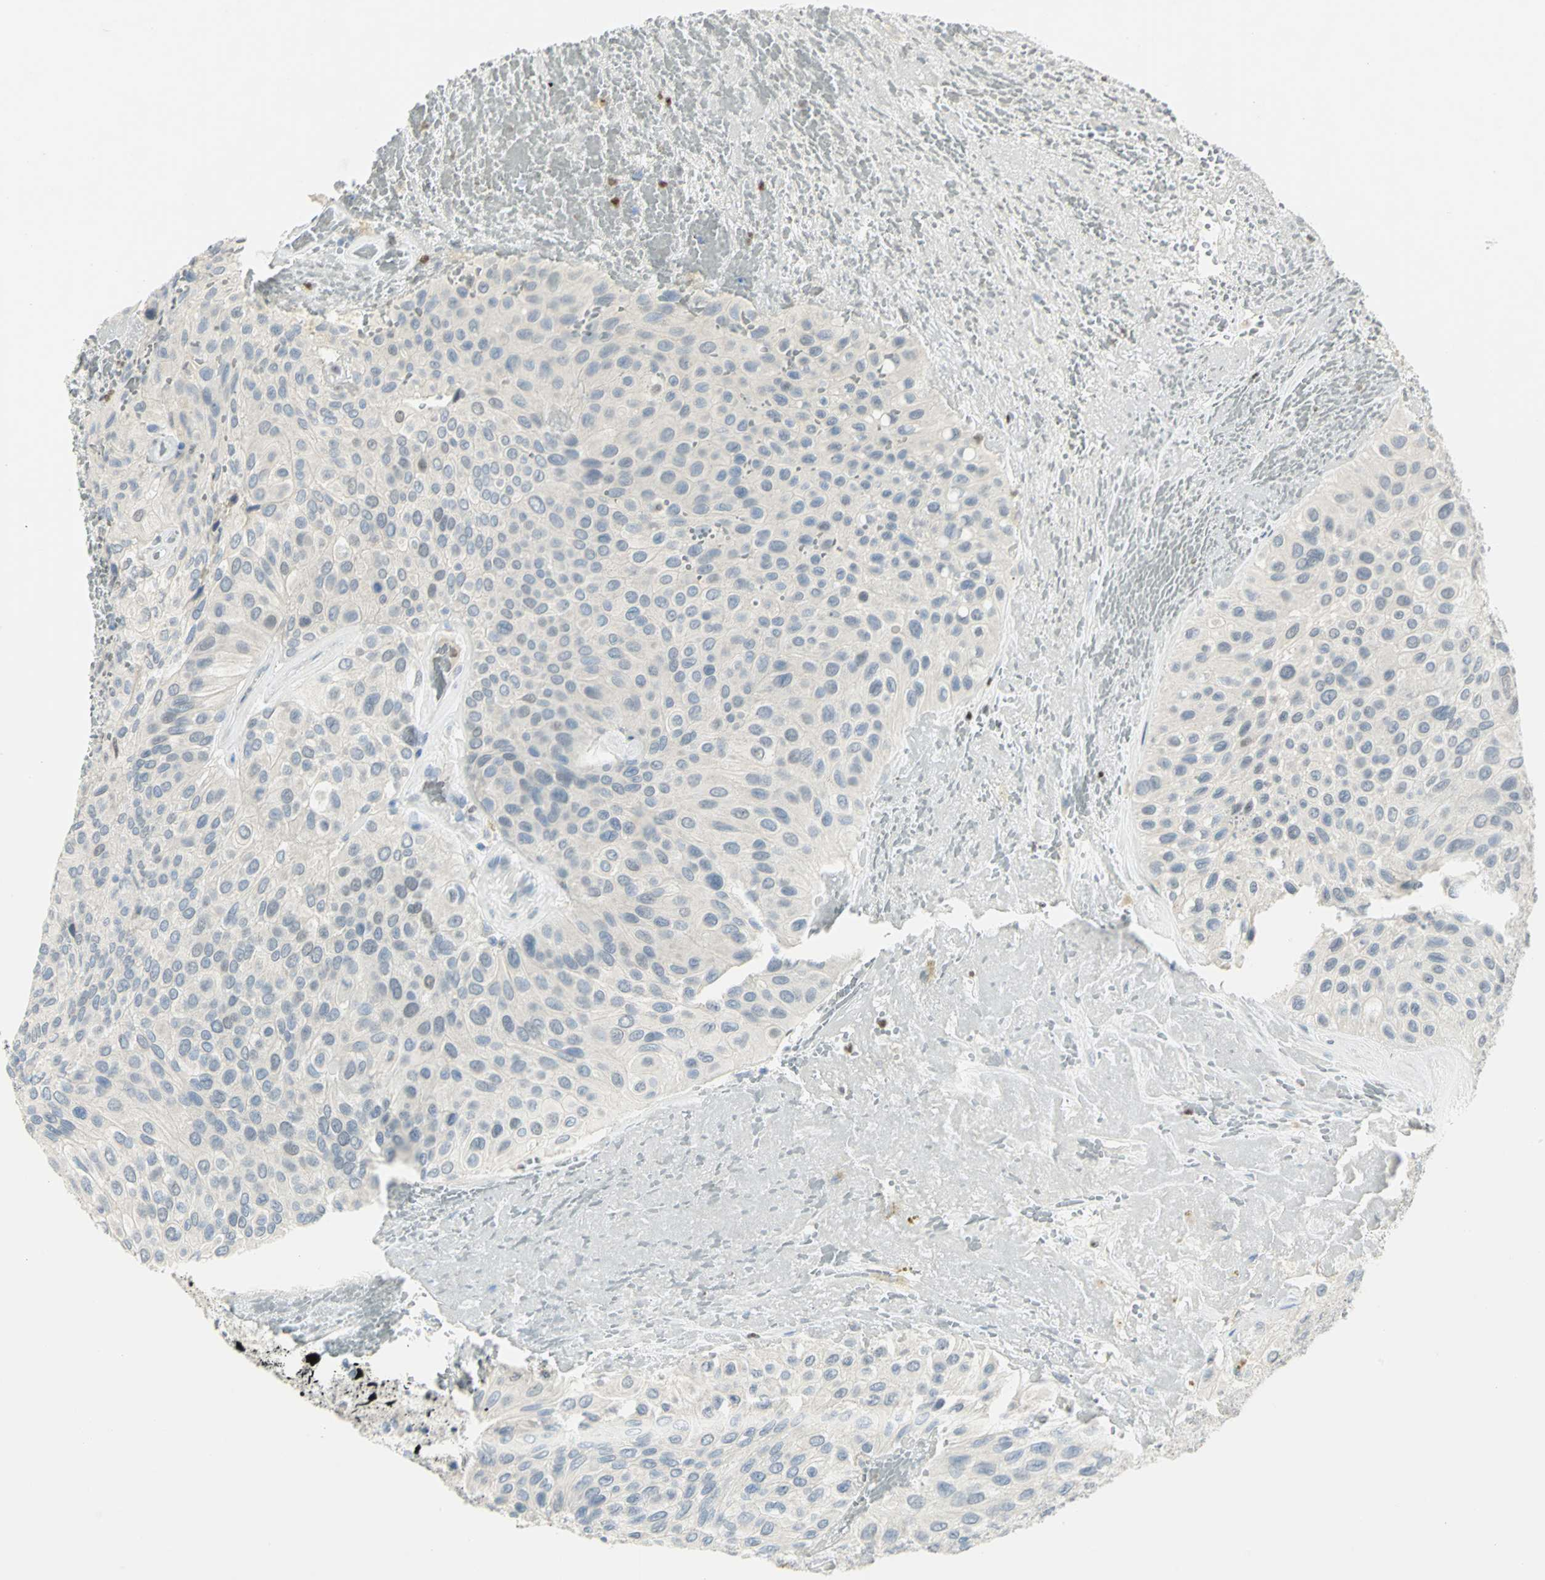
{"staining": {"intensity": "negative", "quantity": "none", "location": "none"}, "tissue": "urothelial cancer", "cell_type": "Tumor cells", "image_type": "cancer", "snomed": [{"axis": "morphology", "description": "Urothelial carcinoma, High grade"}, {"axis": "topography", "description": "Urinary bladder"}], "caption": "Immunohistochemistry of human urothelial cancer reveals no positivity in tumor cells. Nuclei are stained in blue.", "gene": "BCL6", "patient": {"sex": "male", "age": 66}}